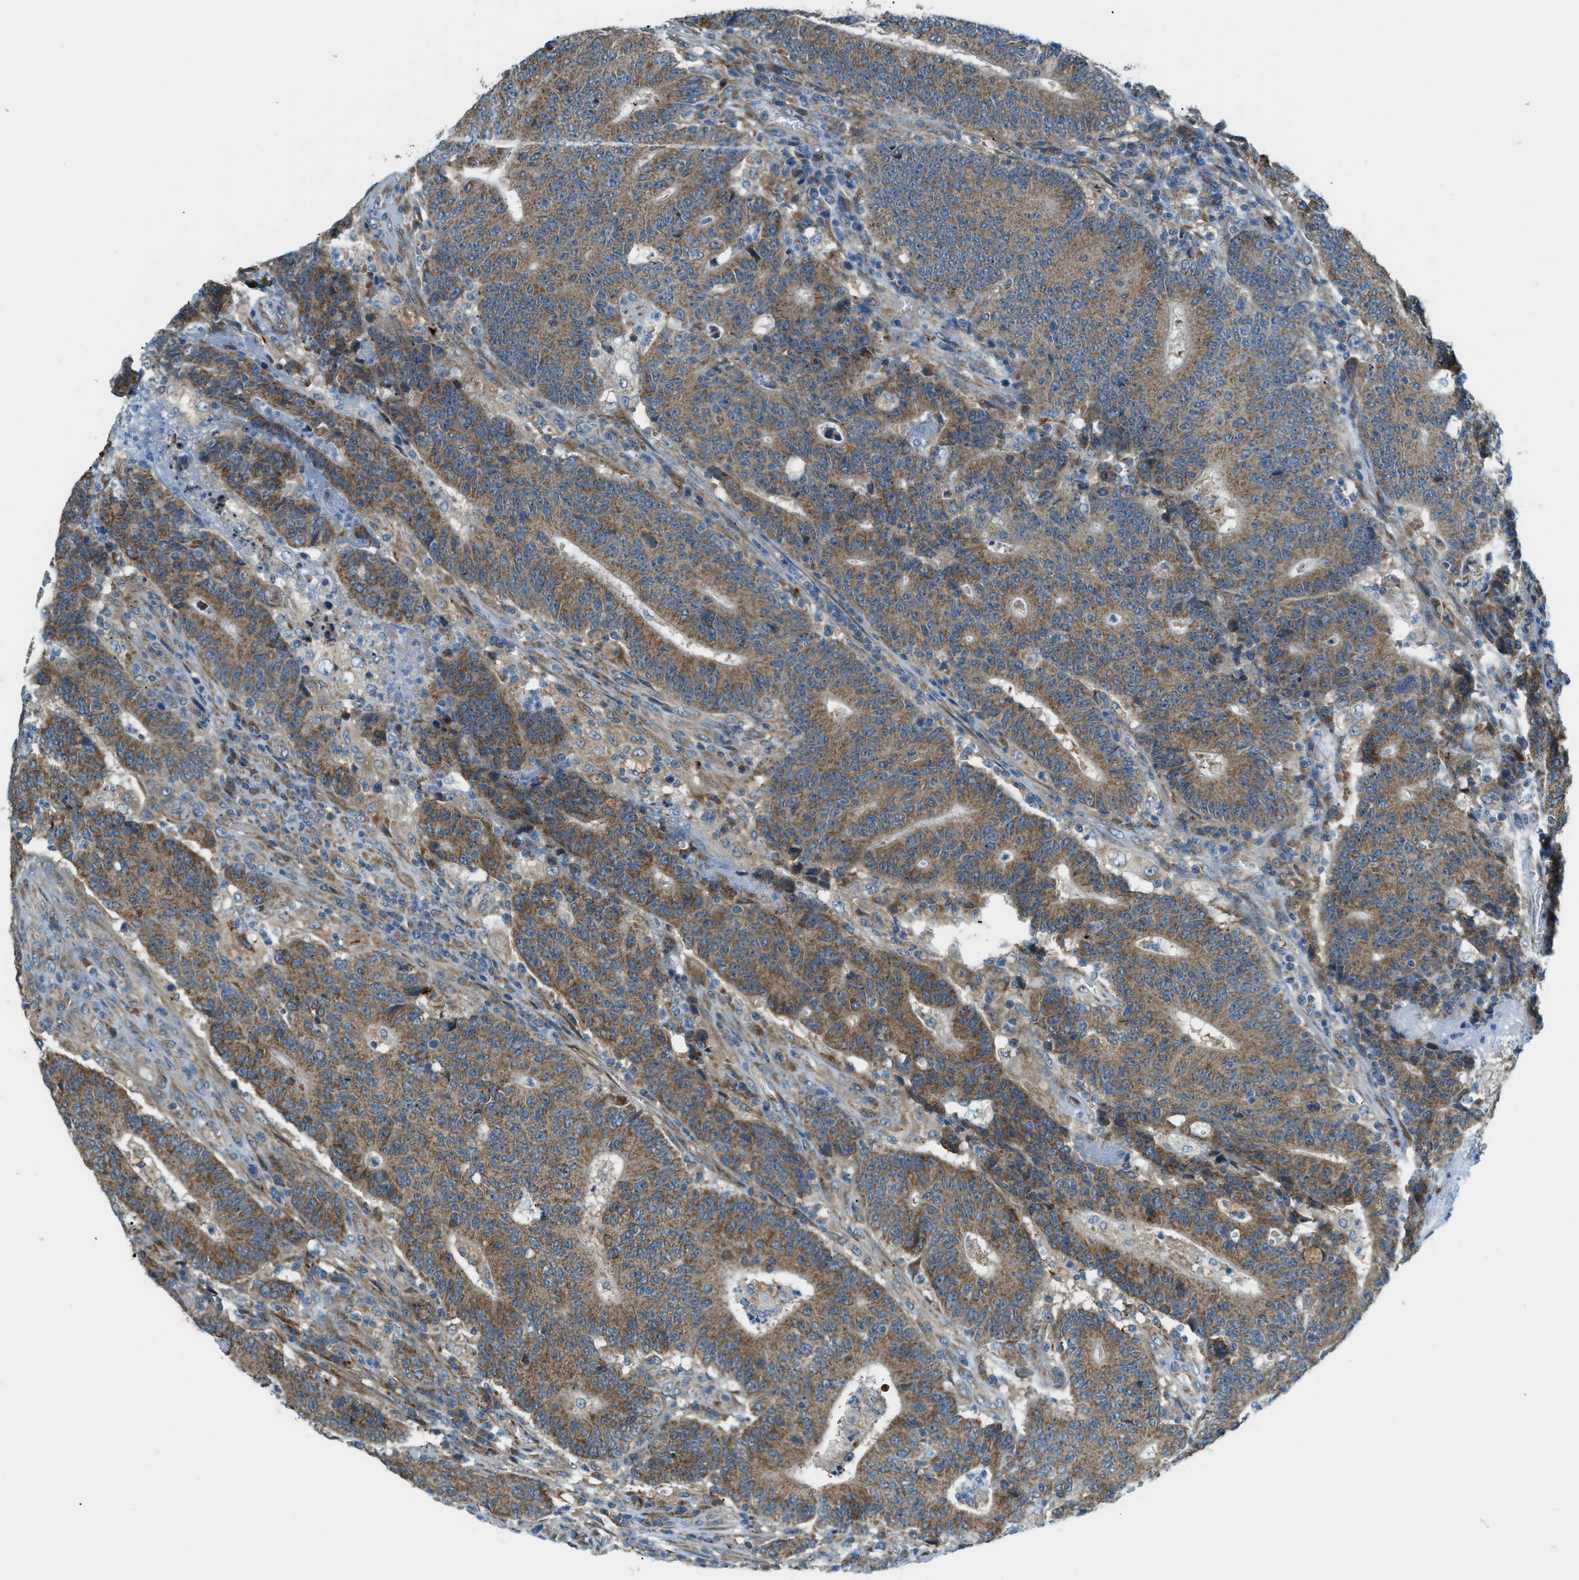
{"staining": {"intensity": "moderate", "quantity": ">75%", "location": "cytoplasmic/membranous"}, "tissue": "colorectal cancer", "cell_type": "Tumor cells", "image_type": "cancer", "snomed": [{"axis": "morphology", "description": "Normal tissue, NOS"}, {"axis": "morphology", "description": "Adenocarcinoma, NOS"}, {"axis": "topography", "description": "Colon"}], "caption": "This histopathology image reveals colorectal adenocarcinoma stained with IHC to label a protein in brown. The cytoplasmic/membranous of tumor cells show moderate positivity for the protein. Nuclei are counter-stained blue.", "gene": "PIGG", "patient": {"sex": "female", "age": 75}}